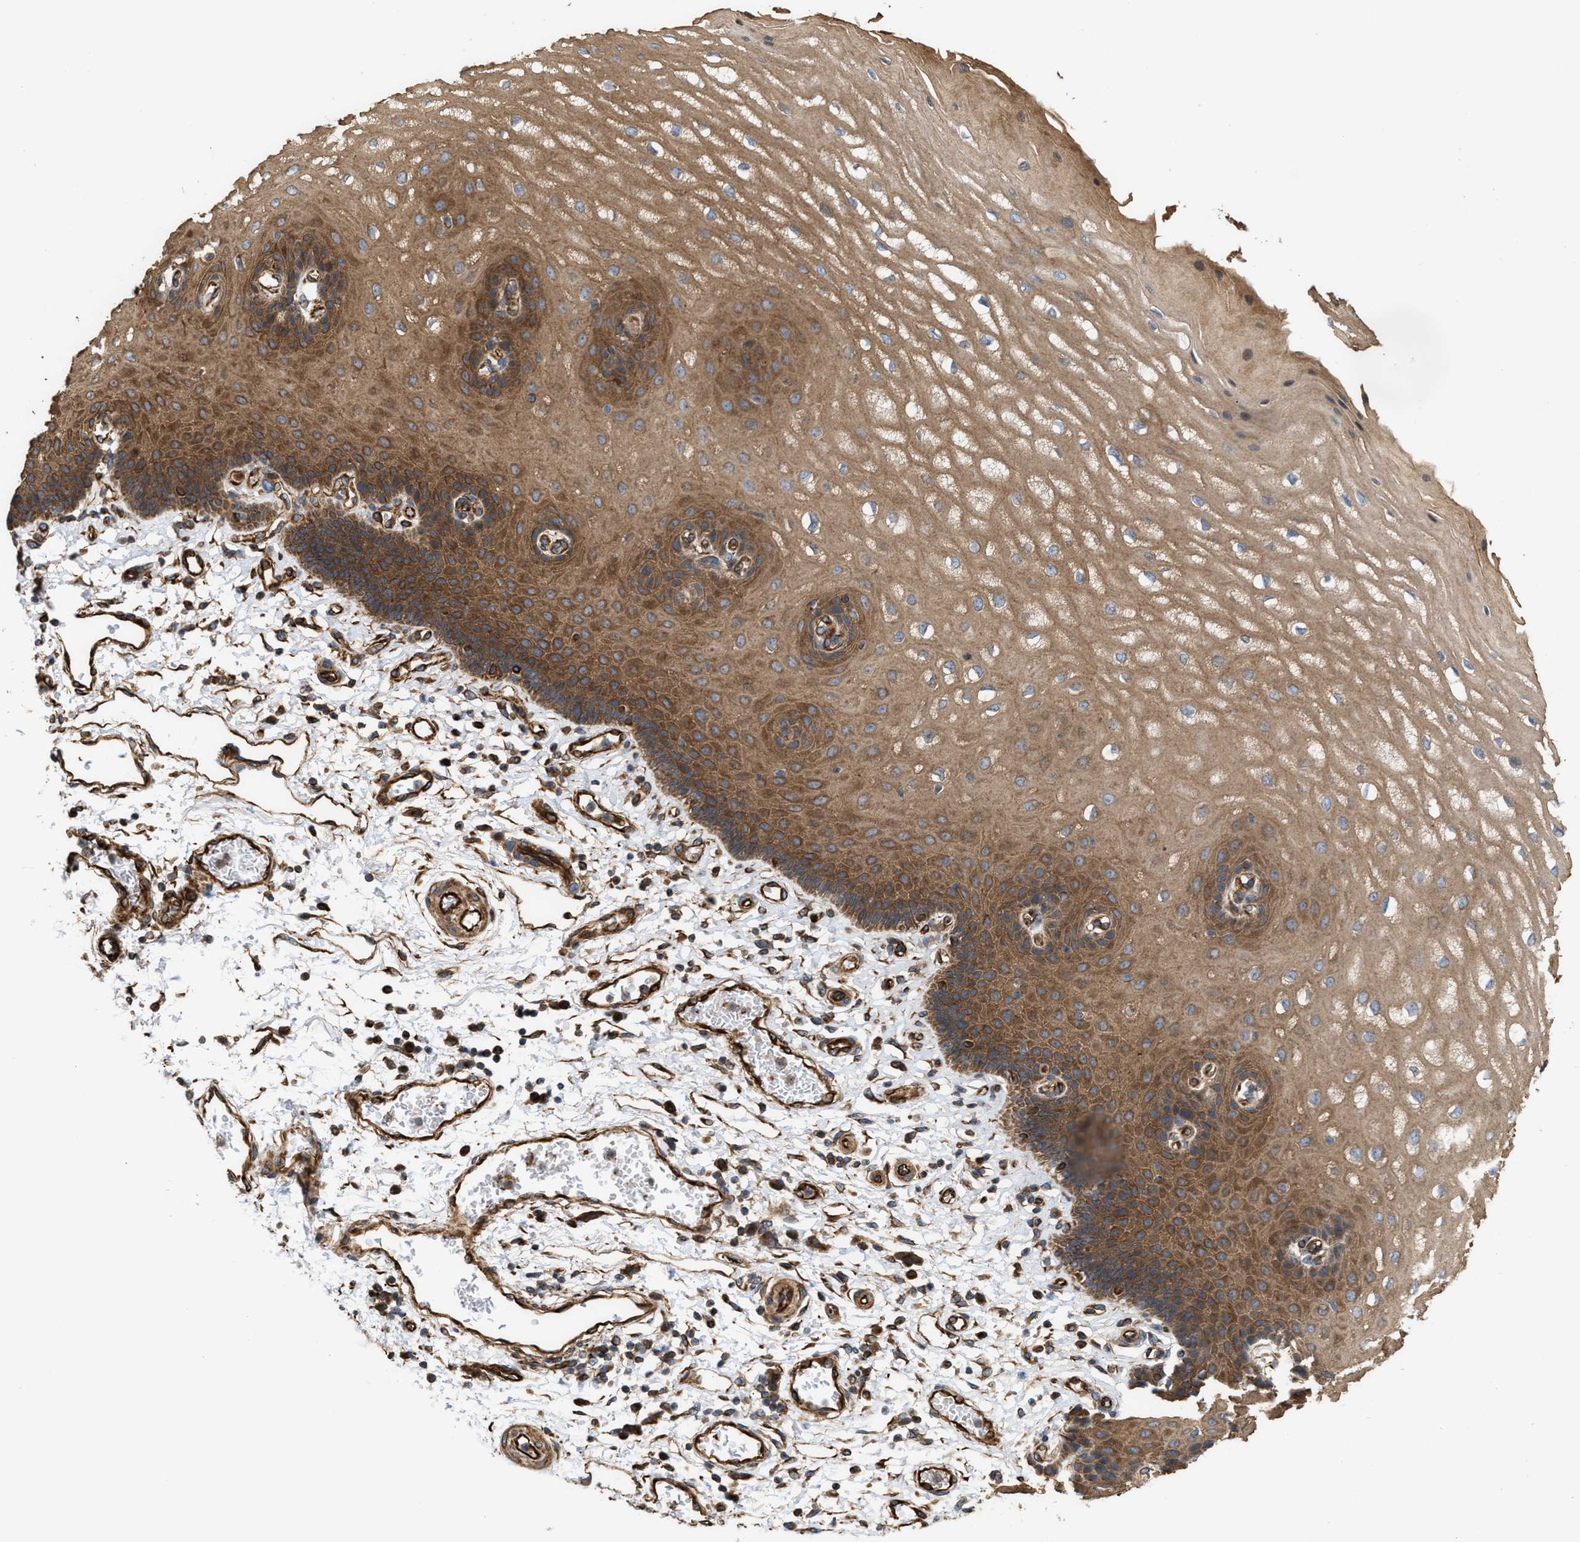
{"staining": {"intensity": "moderate", "quantity": ">75%", "location": "cytoplasmic/membranous"}, "tissue": "esophagus", "cell_type": "Squamous epithelial cells", "image_type": "normal", "snomed": [{"axis": "morphology", "description": "Normal tissue, NOS"}, {"axis": "topography", "description": "Esophagus"}], "caption": "Unremarkable esophagus shows moderate cytoplasmic/membranous positivity in about >75% of squamous epithelial cells, visualized by immunohistochemistry.", "gene": "EPS15L1", "patient": {"sex": "male", "age": 54}}